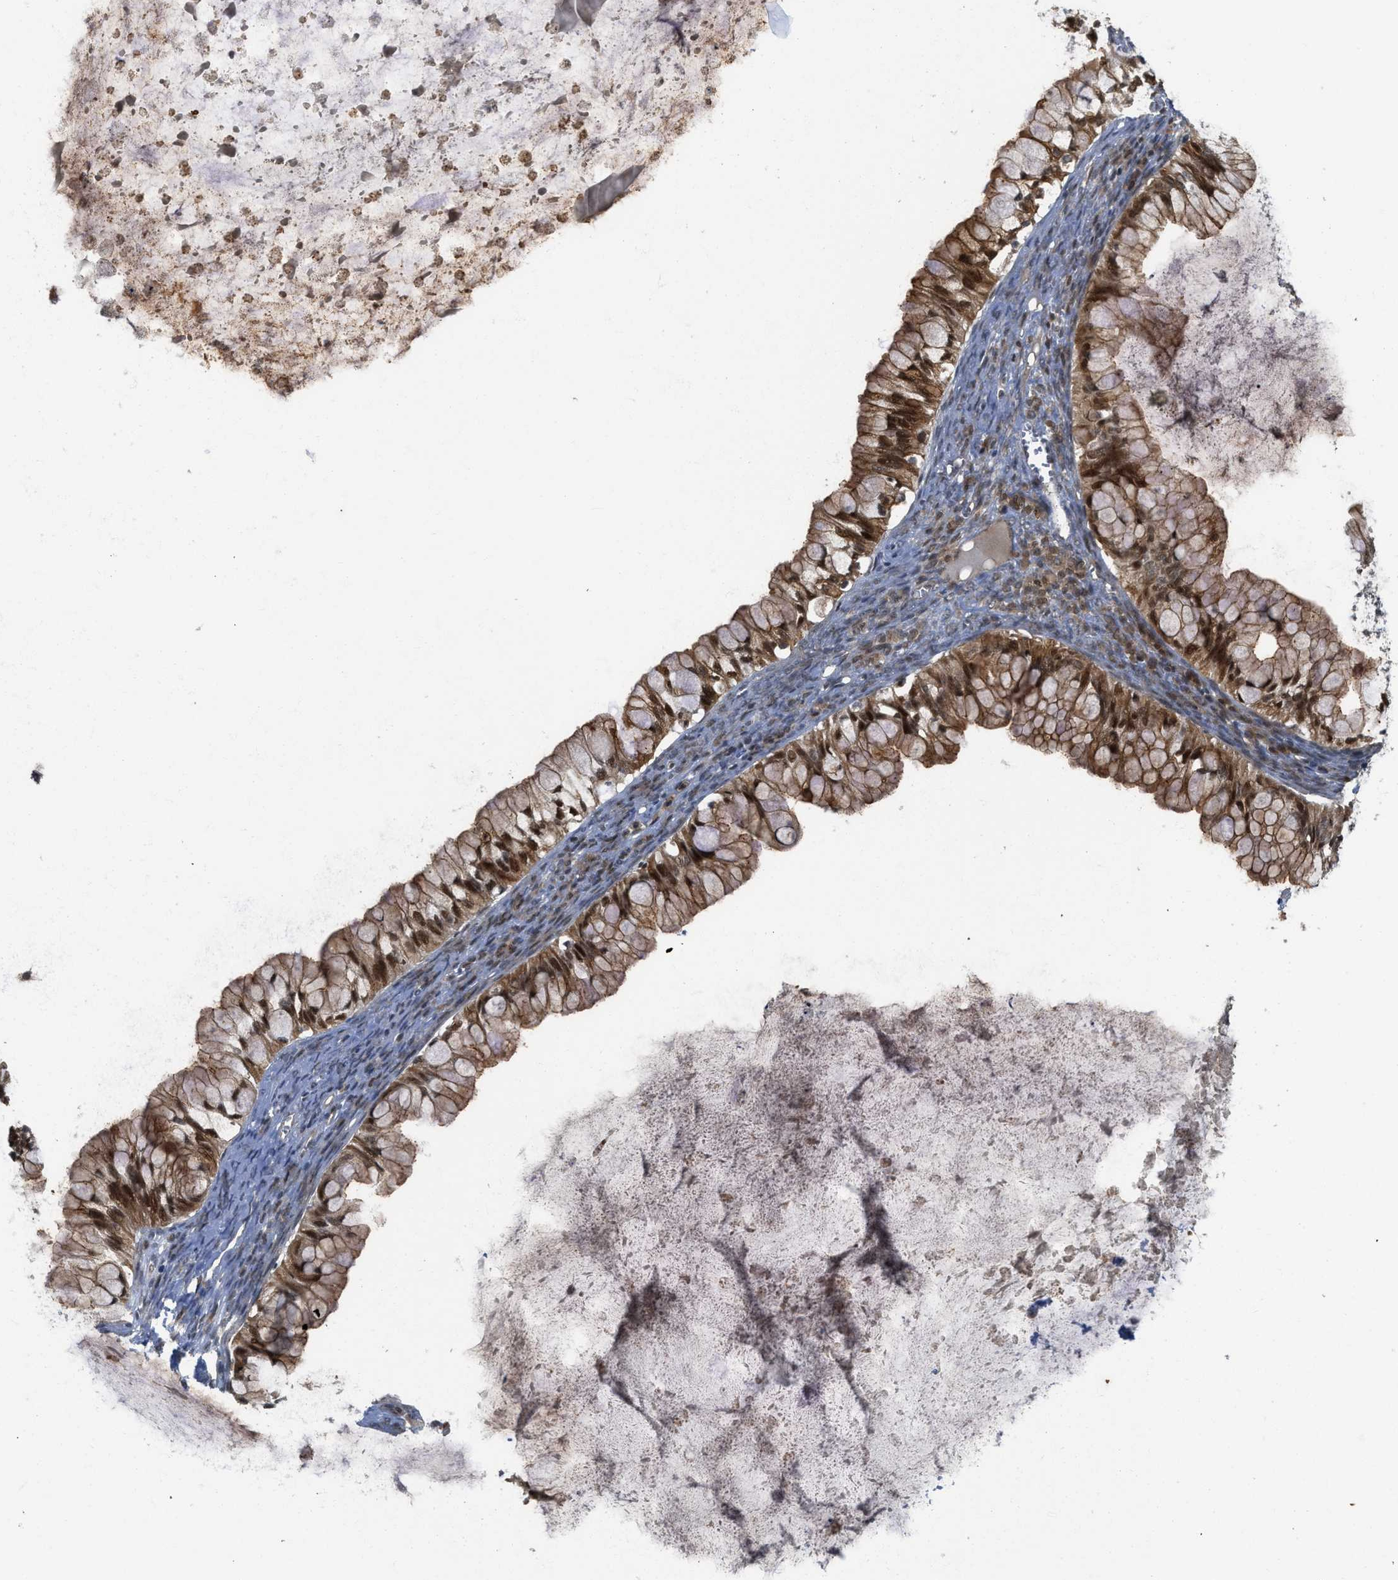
{"staining": {"intensity": "moderate", "quantity": ">75%", "location": "cytoplasmic/membranous,nuclear"}, "tissue": "ovarian cancer", "cell_type": "Tumor cells", "image_type": "cancer", "snomed": [{"axis": "morphology", "description": "Cystadenocarcinoma, mucinous, NOS"}, {"axis": "topography", "description": "Ovary"}], "caption": "The immunohistochemical stain shows moderate cytoplasmic/membranous and nuclear staining in tumor cells of mucinous cystadenocarcinoma (ovarian) tissue.", "gene": "DNAJC28", "patient": {"sex": "female", "age": 57}}